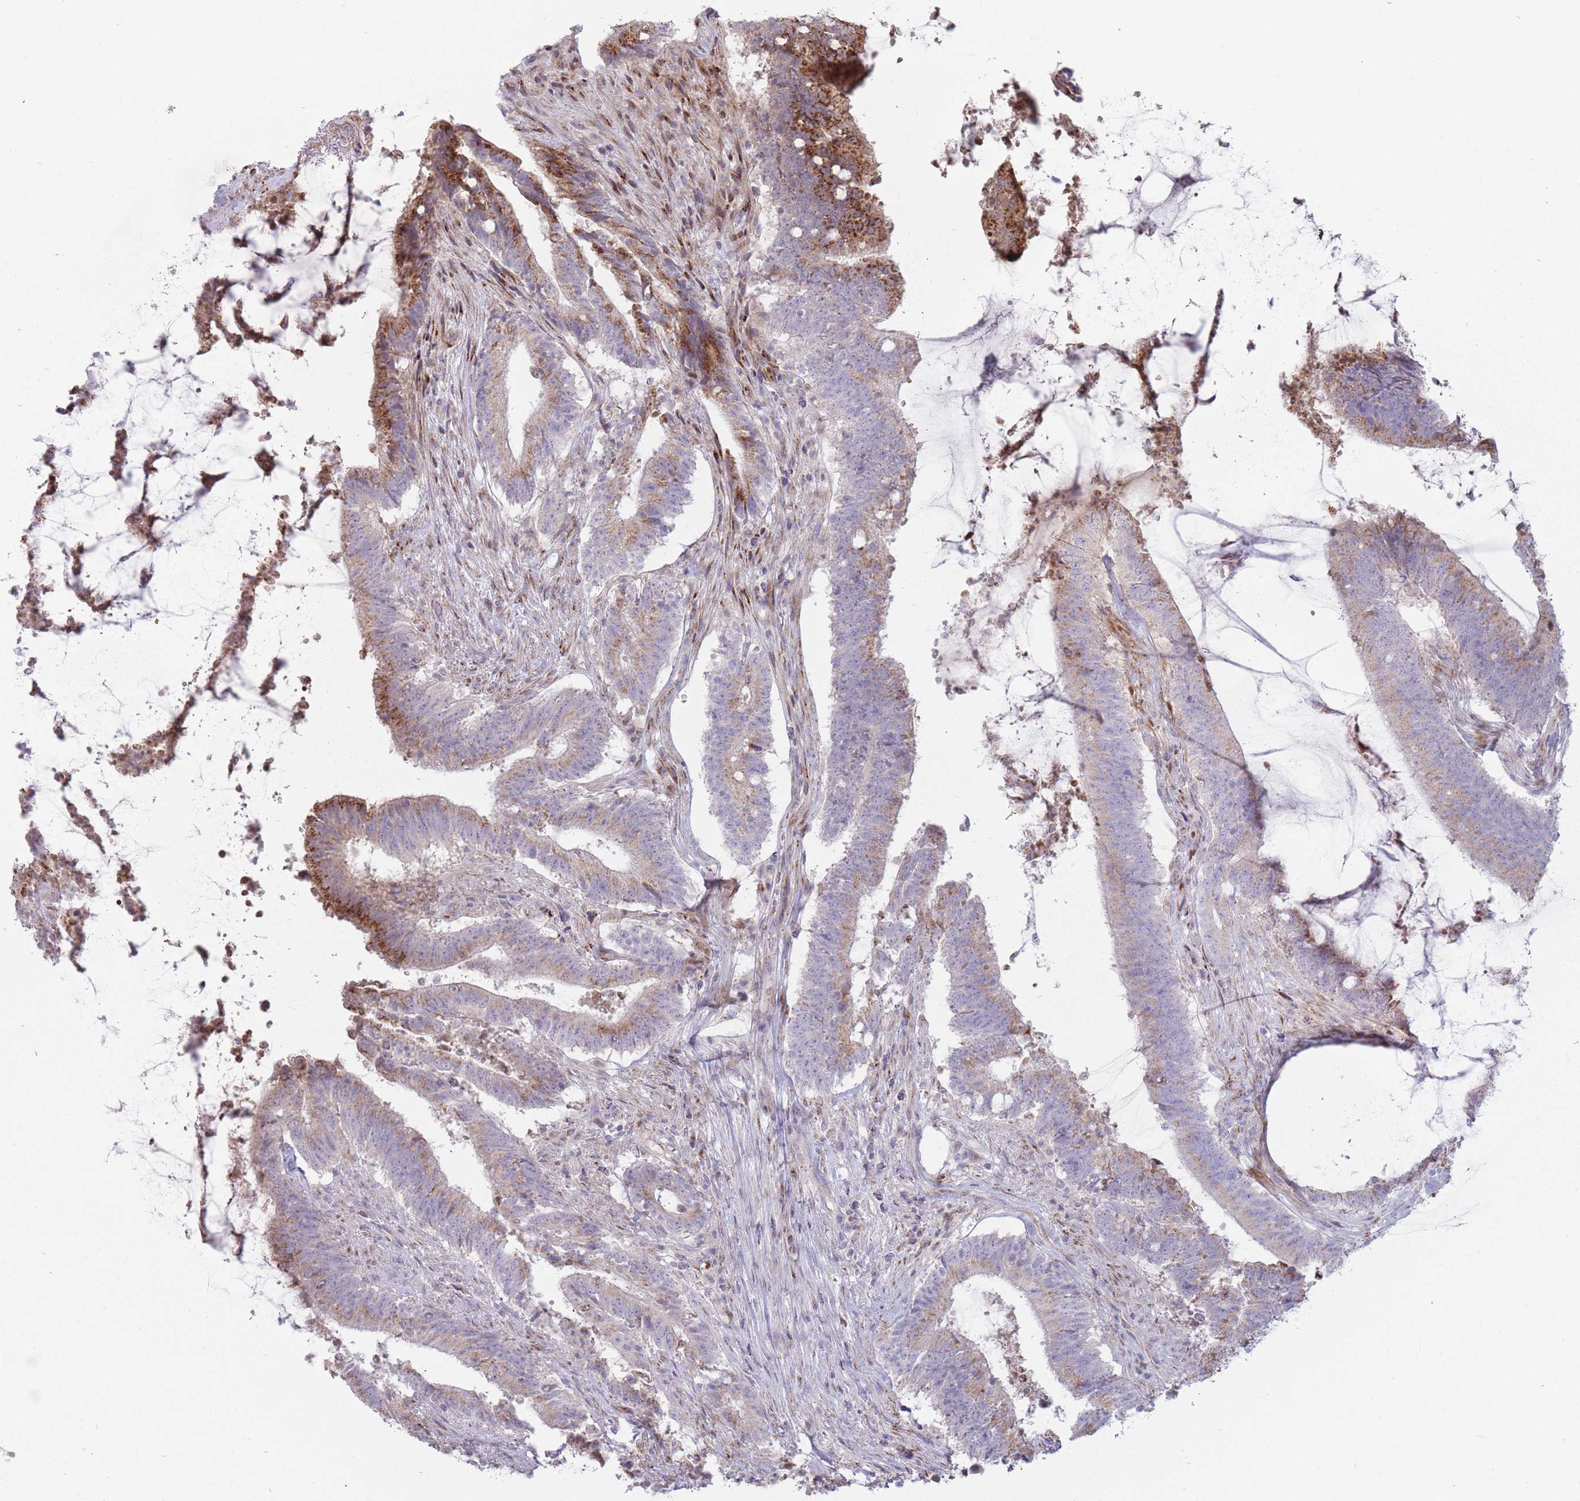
{"staining": {"intensity": "strong", "quantity": "<25%", "location": "cytoplasmic/membranous"}, "tissue": "colorectal cancer", "cell_type": "Tumor cells", "image_type": "cancer", "snomed": [{"axis": "morphology", "description": "Adenocarcinoma, NOS"}, {"axis": "topography", "description": "Colon"}], "caption": "The photomicrograph exhibits immunohistochemical staining of colorectal adenocarcinoma. There is strong cytoplasmic/membranous staining is identified in approximately <25% of tumor cells. The staining was performed using DAB, with brown indicating positive protein expression. Nuclei are stained blue with hematoxylin.", "gene": "PPP3R2", "patient": {"sex": "female", "age": 43}}